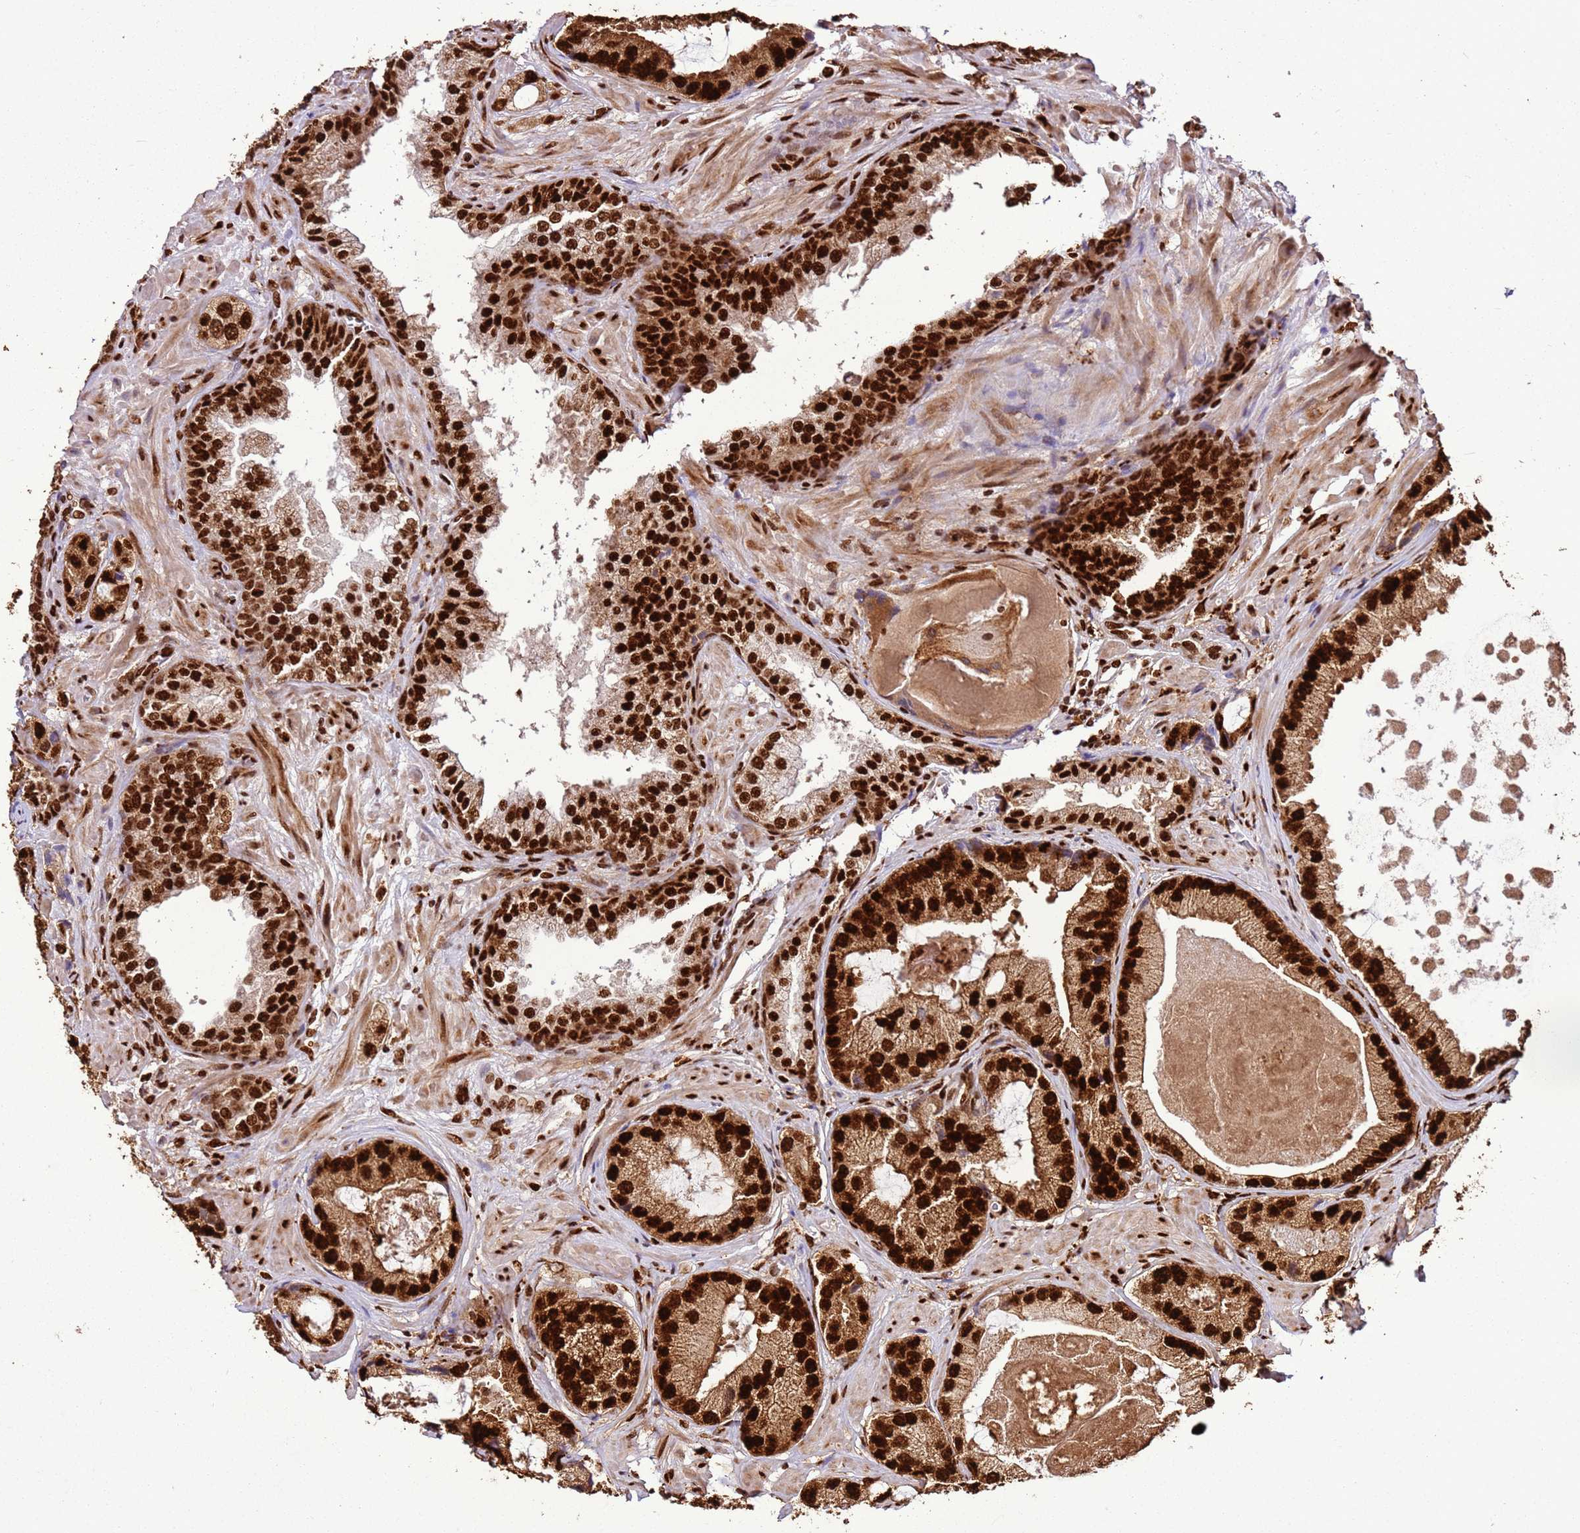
{"staining": {"intensity": "strong", "quantity": ">75%", "location": "cytoplasmic/membranous,nuclear"}, "tissue": "prostate cancer", "cell_type": "Tumor cells", "image_type": "cancer", "snomed": [{"axis": "morphology", "description": "Adenocarcinoma, High grade"}, {"axis": "topography", "description": "Prostate"}], "caption": "The micrograph exhibits immunohistochemical staining of prostate cancer. There is strong cytoplasmic/membranous and nuclear staining is seen in approximately >75% of tumor cells.", "gene": "HNRNPAB", "patient": {"sex": "male", "age": 59}}